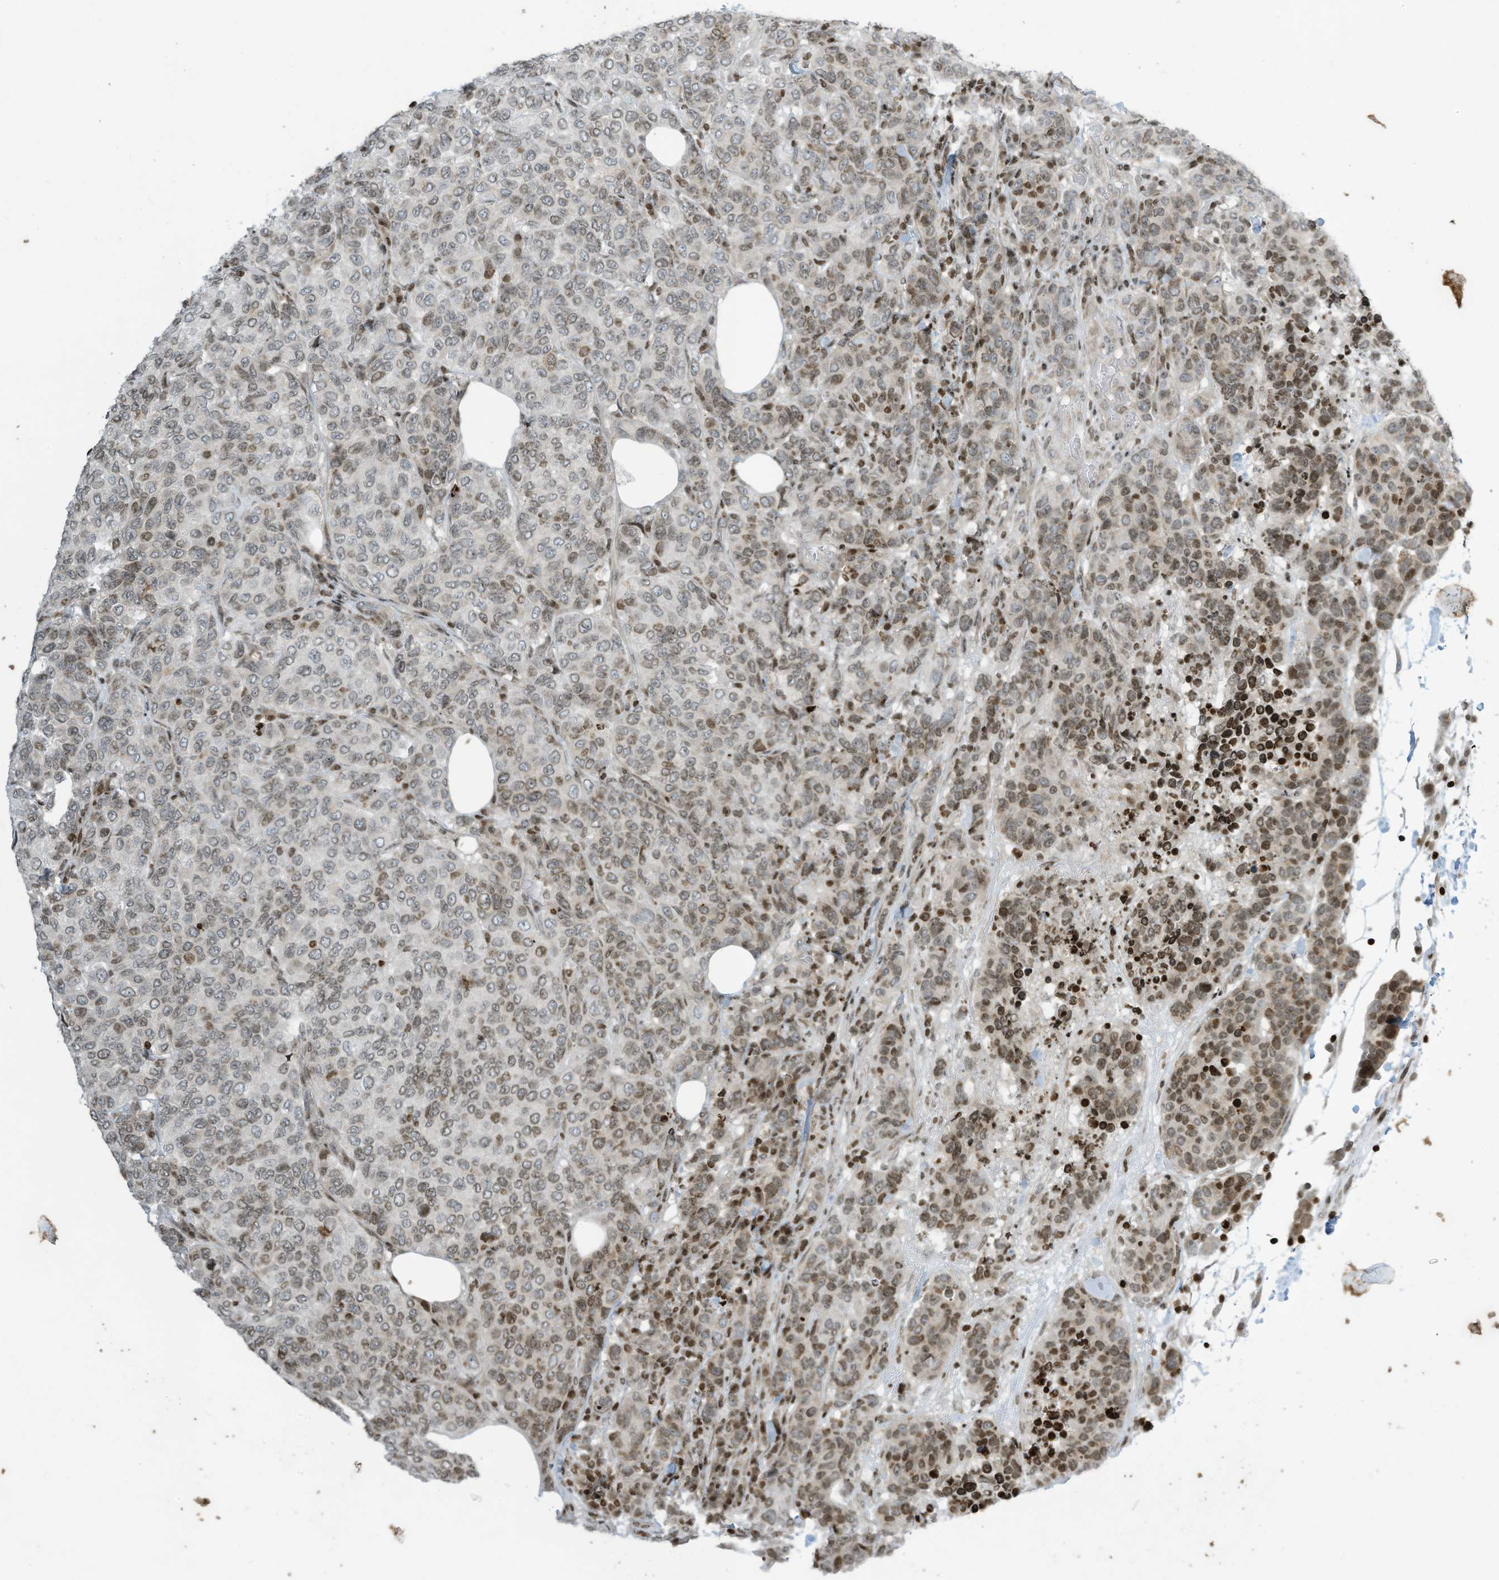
{"staining": {"intensity": "moderate", "quantity": "25%-75%", "location": "nuclear"}, "tissue": "breast cancer", "cell_type": "Tumor cells", "image_type": "cancer", "snomed": [{"axis": "morphology", "description": "Duct carcinoma"}, {"axis": "topography", "description": "Breast"}], "caption": "DAB immunohistochemical staining of breast infiltrating ductal carcinoma reveals moderate nuclear protein staining in about 25%-75% of tumor cells. (DAB = brown stain, brightfield microscopy at high magnification).", "gene": "ADI1", "patient": {"sex": "female", "age": 55}}